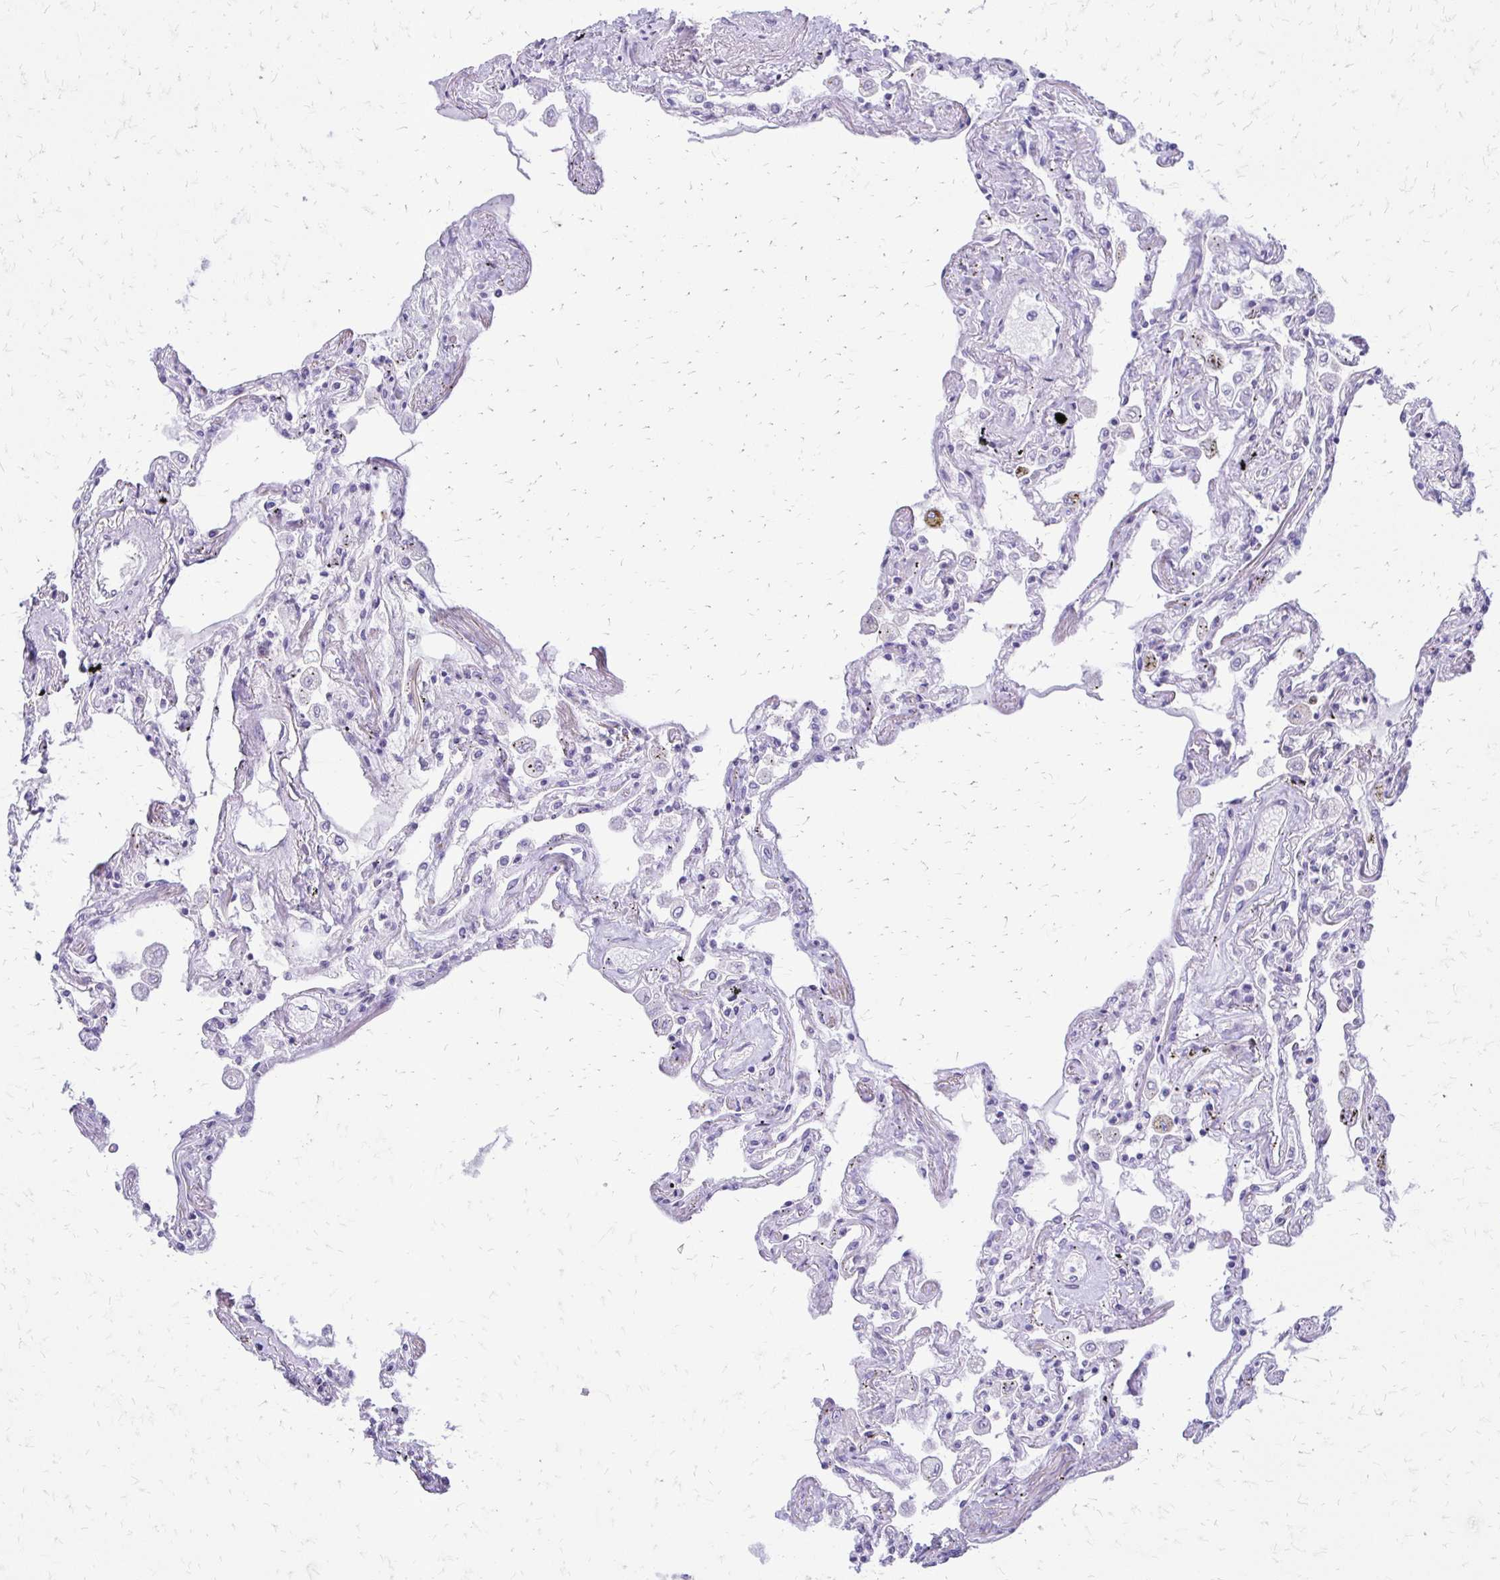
{"staining": {"intensity": "negative", "quantity": "none", "location": "none"}, "tissue": "lung", "cell_type": "Alveolar cells", "image_type": "normal", "snomed": [{"axis": "morphology", "description": "Normal tissue, NOS"}, {"axis": "morphology", "description": "Adenocarcinoma, NOS"}, {"axis": "topography", "description": "Cartilage tissue"}, {"axis": "topography", "description": "Lung"}], "caption": "Histopathology image shows no significant protein staining in alveolar cells of normal lung.", "gene": "EPYC", "patient": {"sex": "female", "age": 67}}